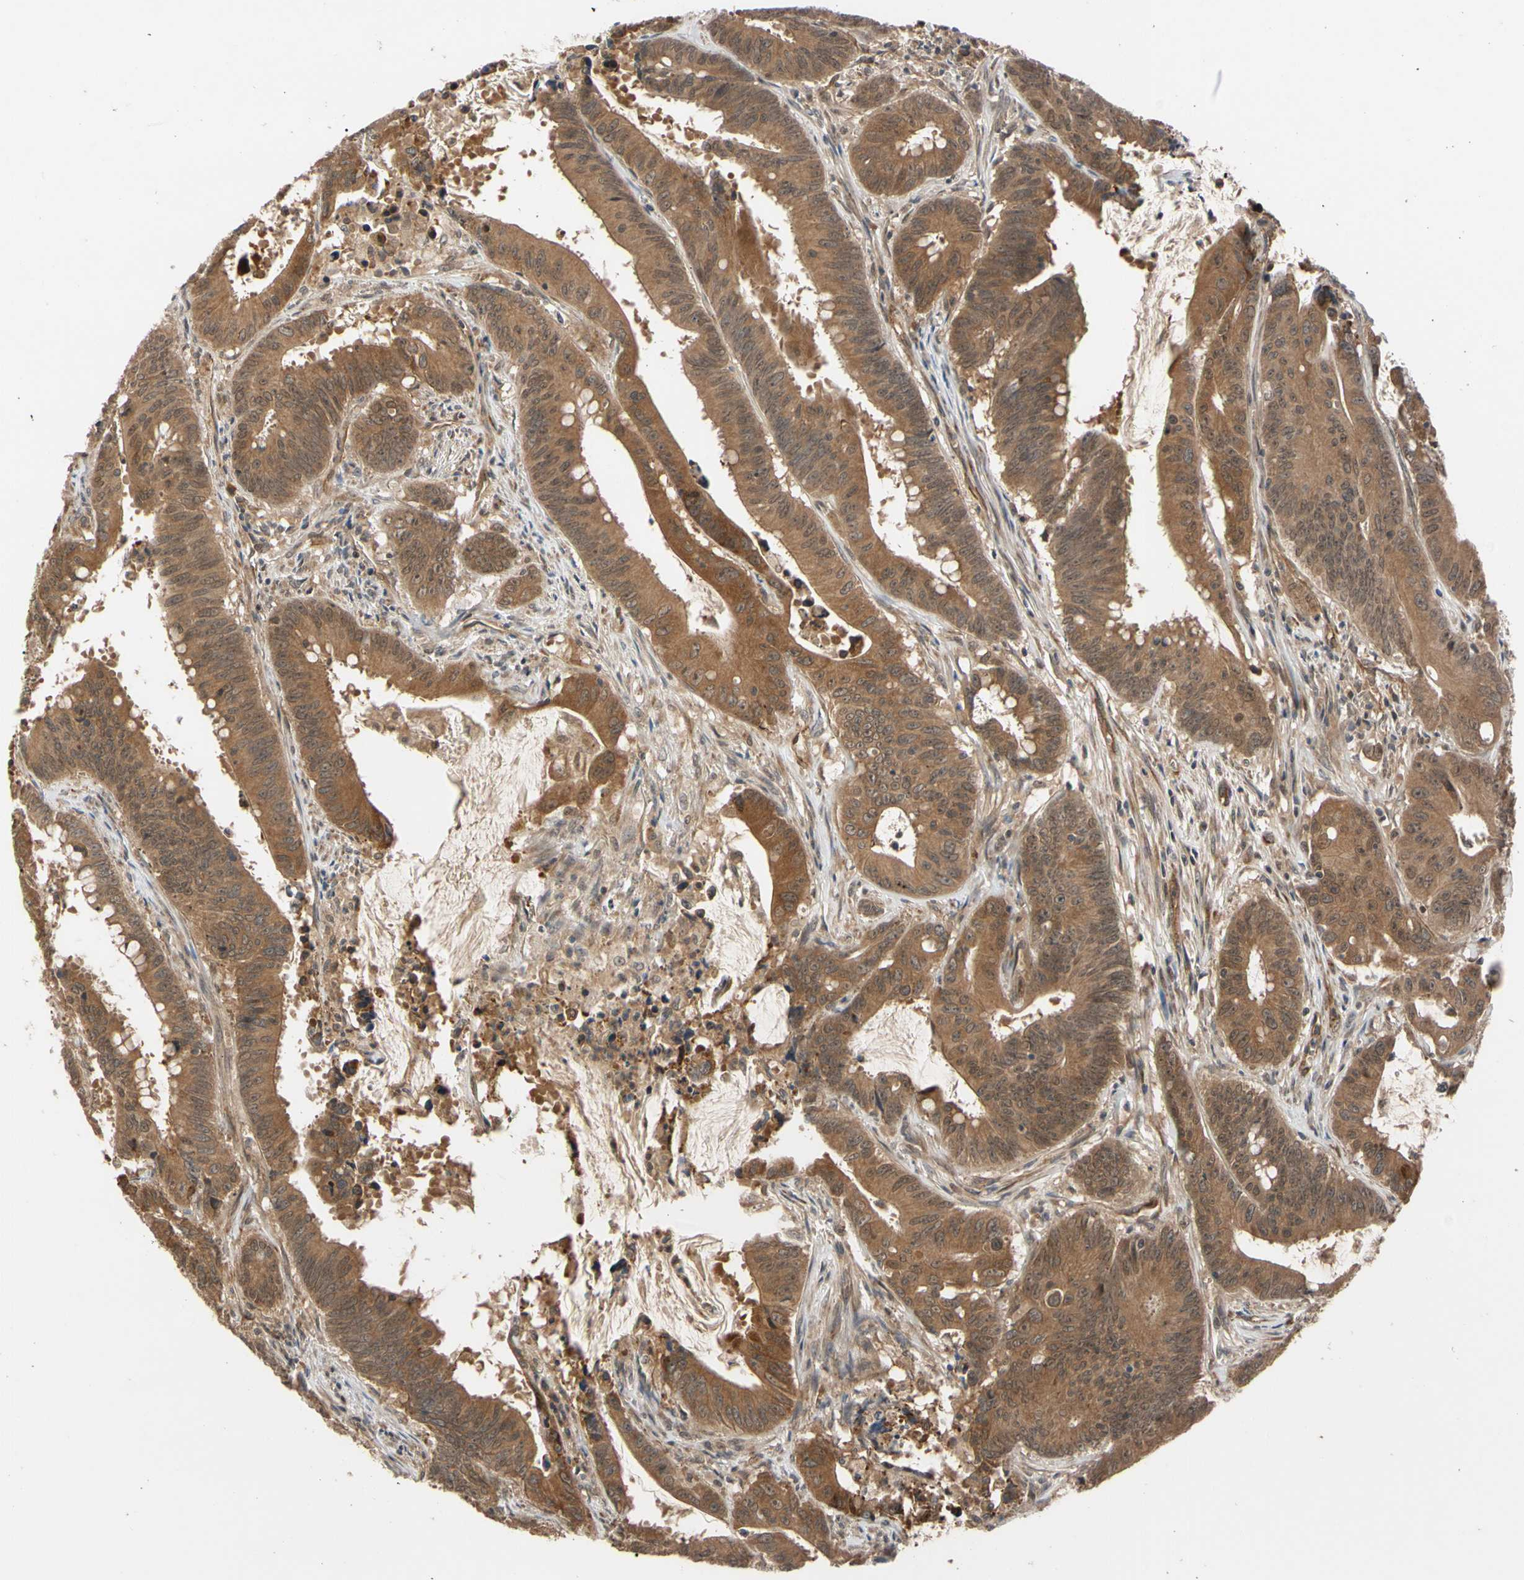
{"staining": {"intensity": "strong", "quantity": ">75%", "location": "cytoplasmic/membranous"}, "tissue": "colorectal cancer", "cell_type": "Tumor cells", "image_type": "cancer", "snomed": [{"axis": "morphology", "description": "Adenocarcinoma, NOS"}, {"axis": "topography", "description": "Colon"}], "caption": "Colorectal cancer tissue demonstrates strong cytoplasmic/membranous positivity in approximately >75% of tumor cells The staining is performed using DAB (3,3'-diaminobenzidine) brown chromogen to label protein expression. The nuclei are counter-stained blue using hematoxylin.", "gene": "CYTIP", "patient": {"sex": "male", "age": 45}}